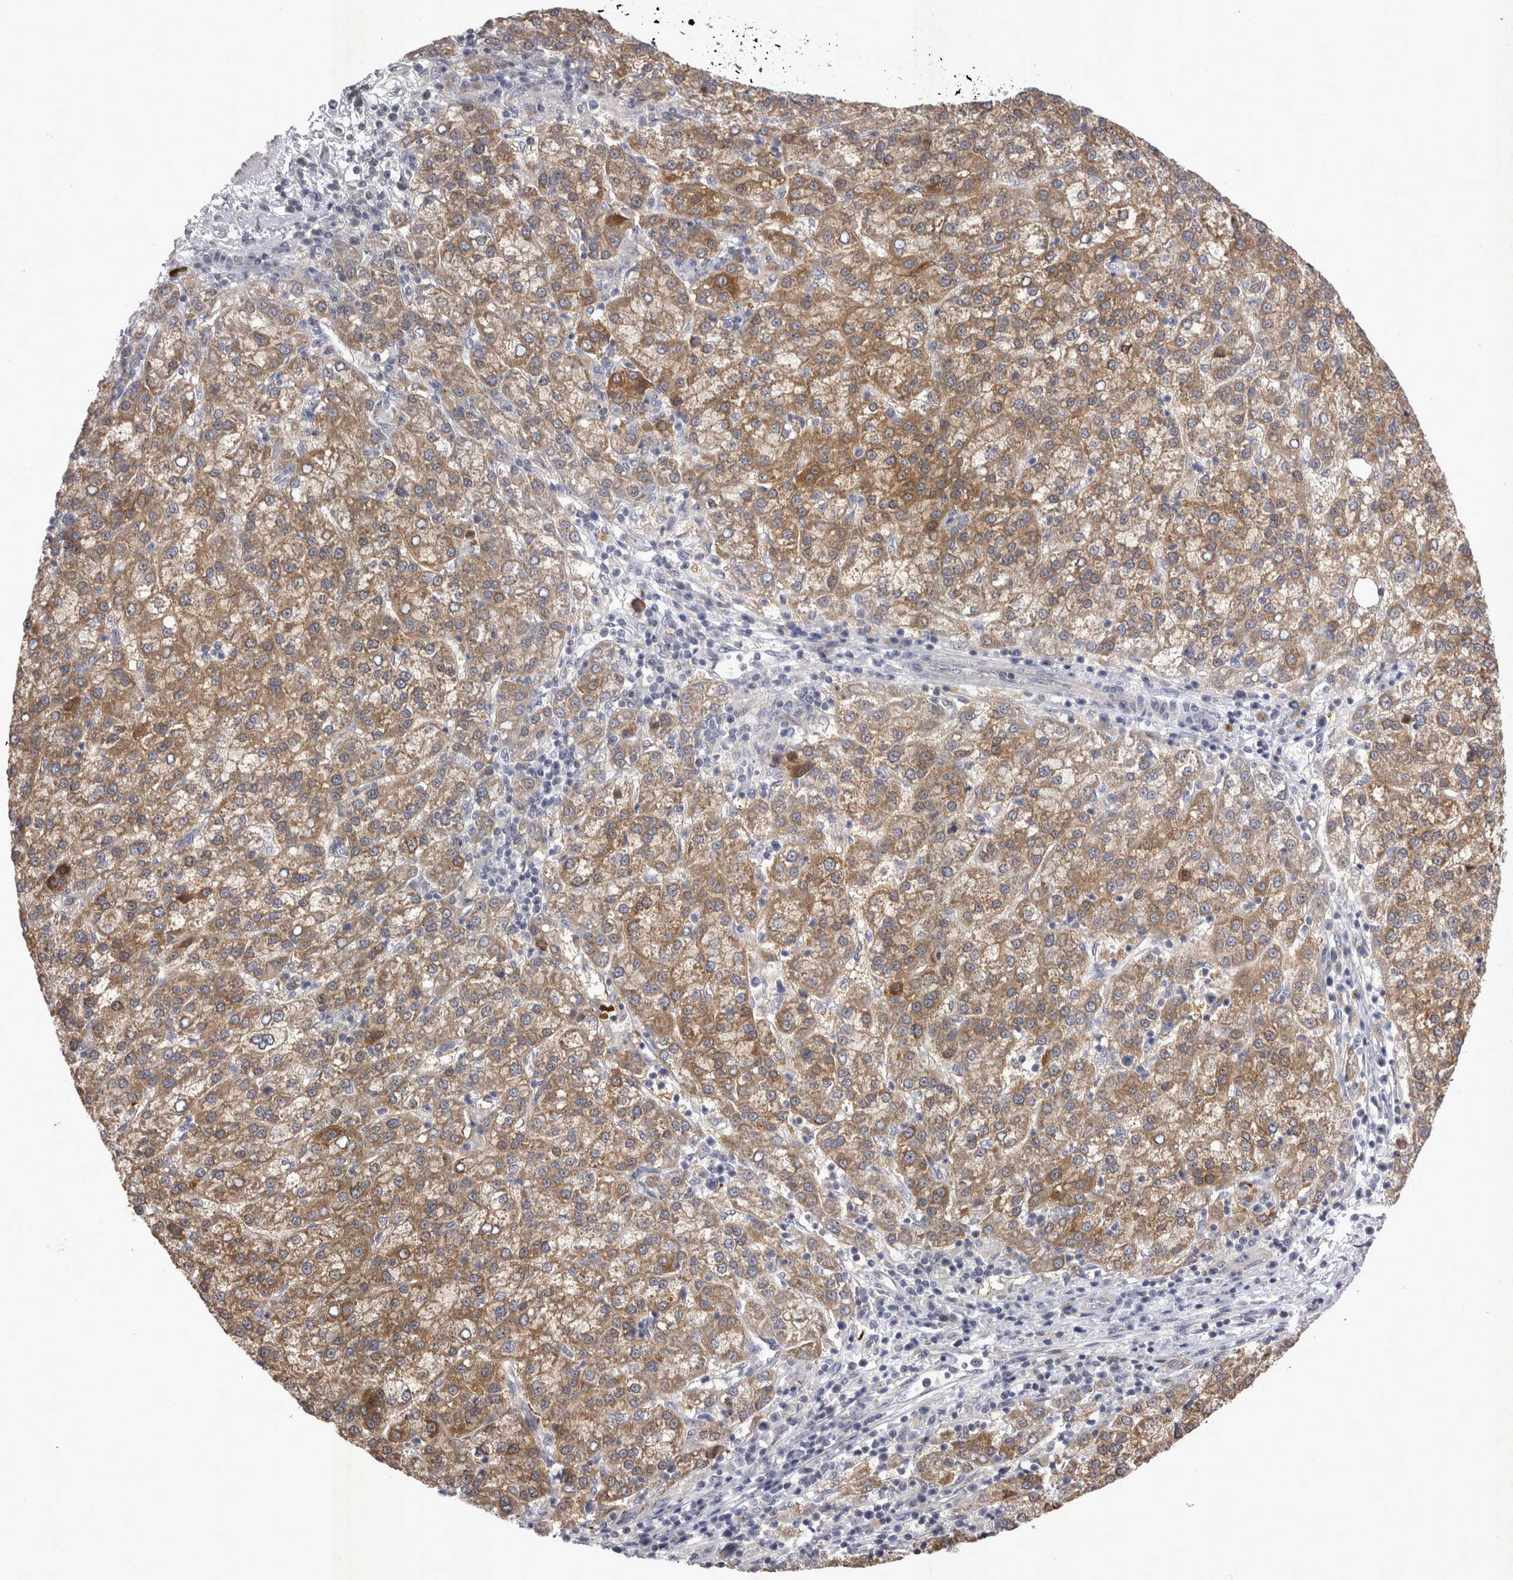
{"staining": {"intensity": "moderate", "quantity": ">75%", "location": "cytoplasmic/membranous"}, "tissue": "liver cancer", "cell_type": "Tumor cells", "image_type": "cancer", "snomed": [{"axis": "morphology", "description": "Carcinoma, Hepatocellular, NOS"}, {"axis": "topography", "description": "Liver"}], "caption": "Brown immunohistochemical staining in human liver cancer reveals moderate cytoplasmic/membranous expression in about >75% of tumor cells.", "gene": "CTBS", "patient": {"sex": "female", "age": 58}}